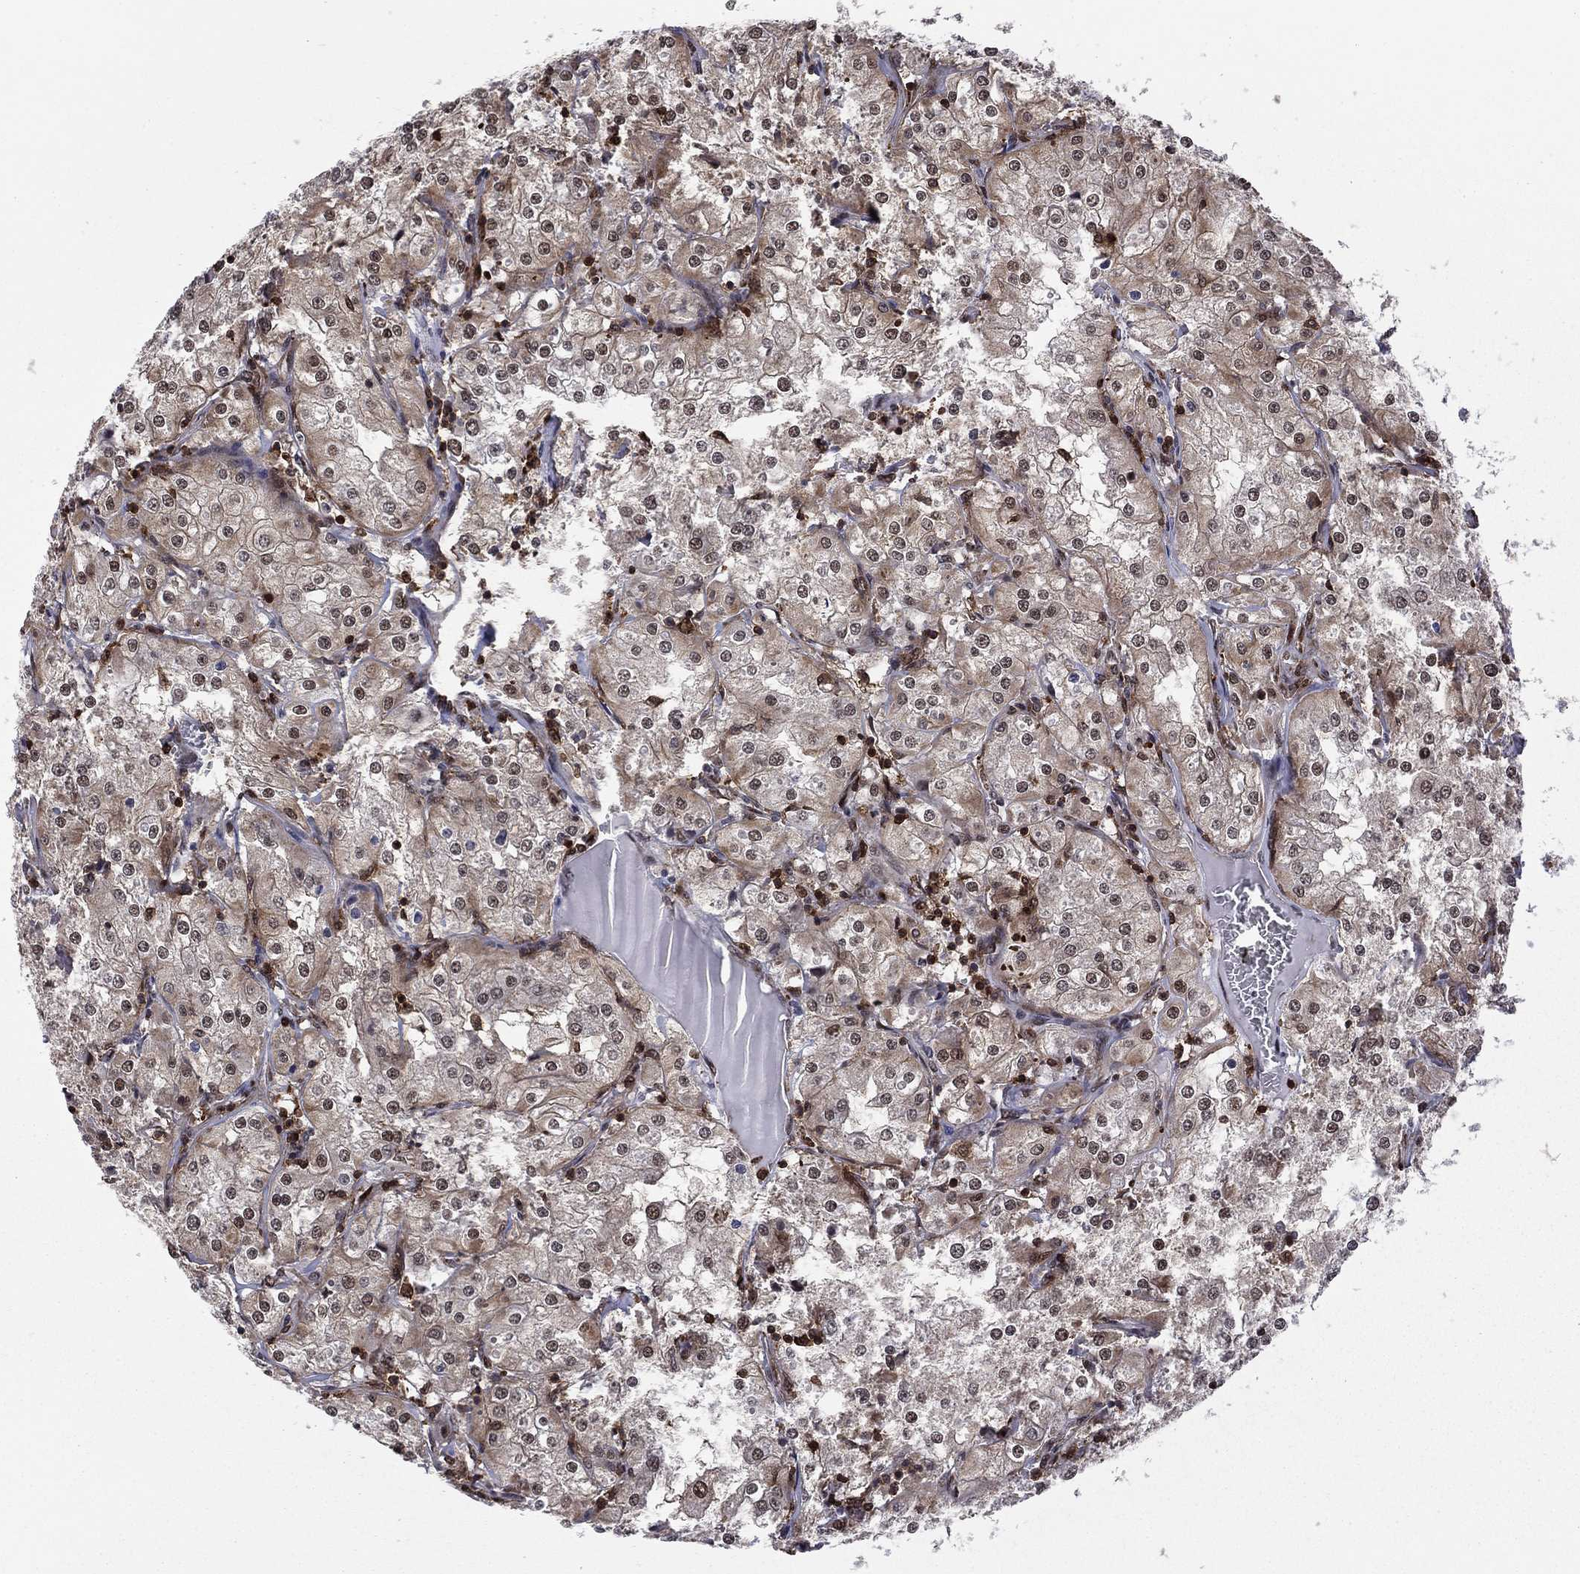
{"staining": {"intensity": "negative", "quantity": "none", "location": "none"}, "tissue": "renal cancer", "cell_type": "Tumor cells", "image_type": "cancer", "snomed": [{"axis": "morphology", "description": "Adenocarcinoma, NOS"}, {"axis": "topography", "description": "Kidney"}], "caption": "This is a histopathology image of immunohistochemistry (IHC) staining of renal adenocarcinoma, which shows no expression in tumor cells. (DAB immunohistochemistry (IHC) with hematoxylin counter stain).", "gene": "PSMD2", "patient": {"sex": "male", "age": 77}}